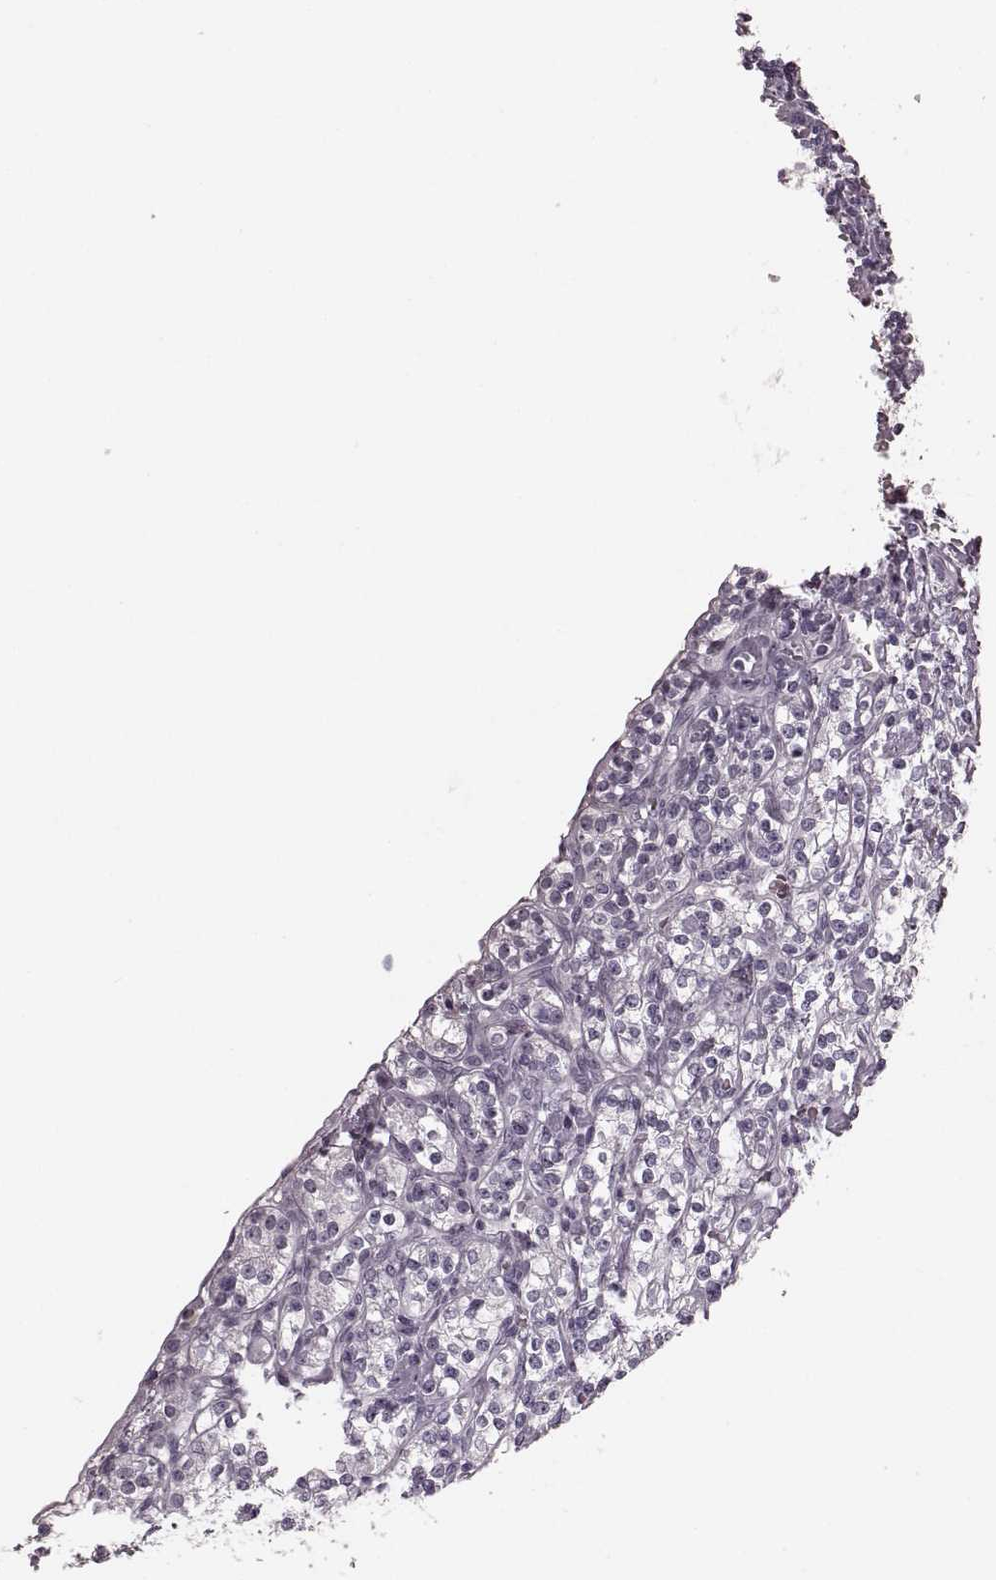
{"staining": {"intensity": "negative", "quantity": "none", "location": "none"}, "tissue": "renal cancer", "cell_type": "Tumor cells", "image_type": "cancer", "snomed": [{"axis": "morphology", "description": "Adenocarcinoma, NOS"}, {"axis": "topography", "description": "Kidney"}], "caption": "IHC of renal cancer exhibits no positivity in tumor cells.", "gene": "TRPM1", "patient": {"sex": "male", "age": 77}}